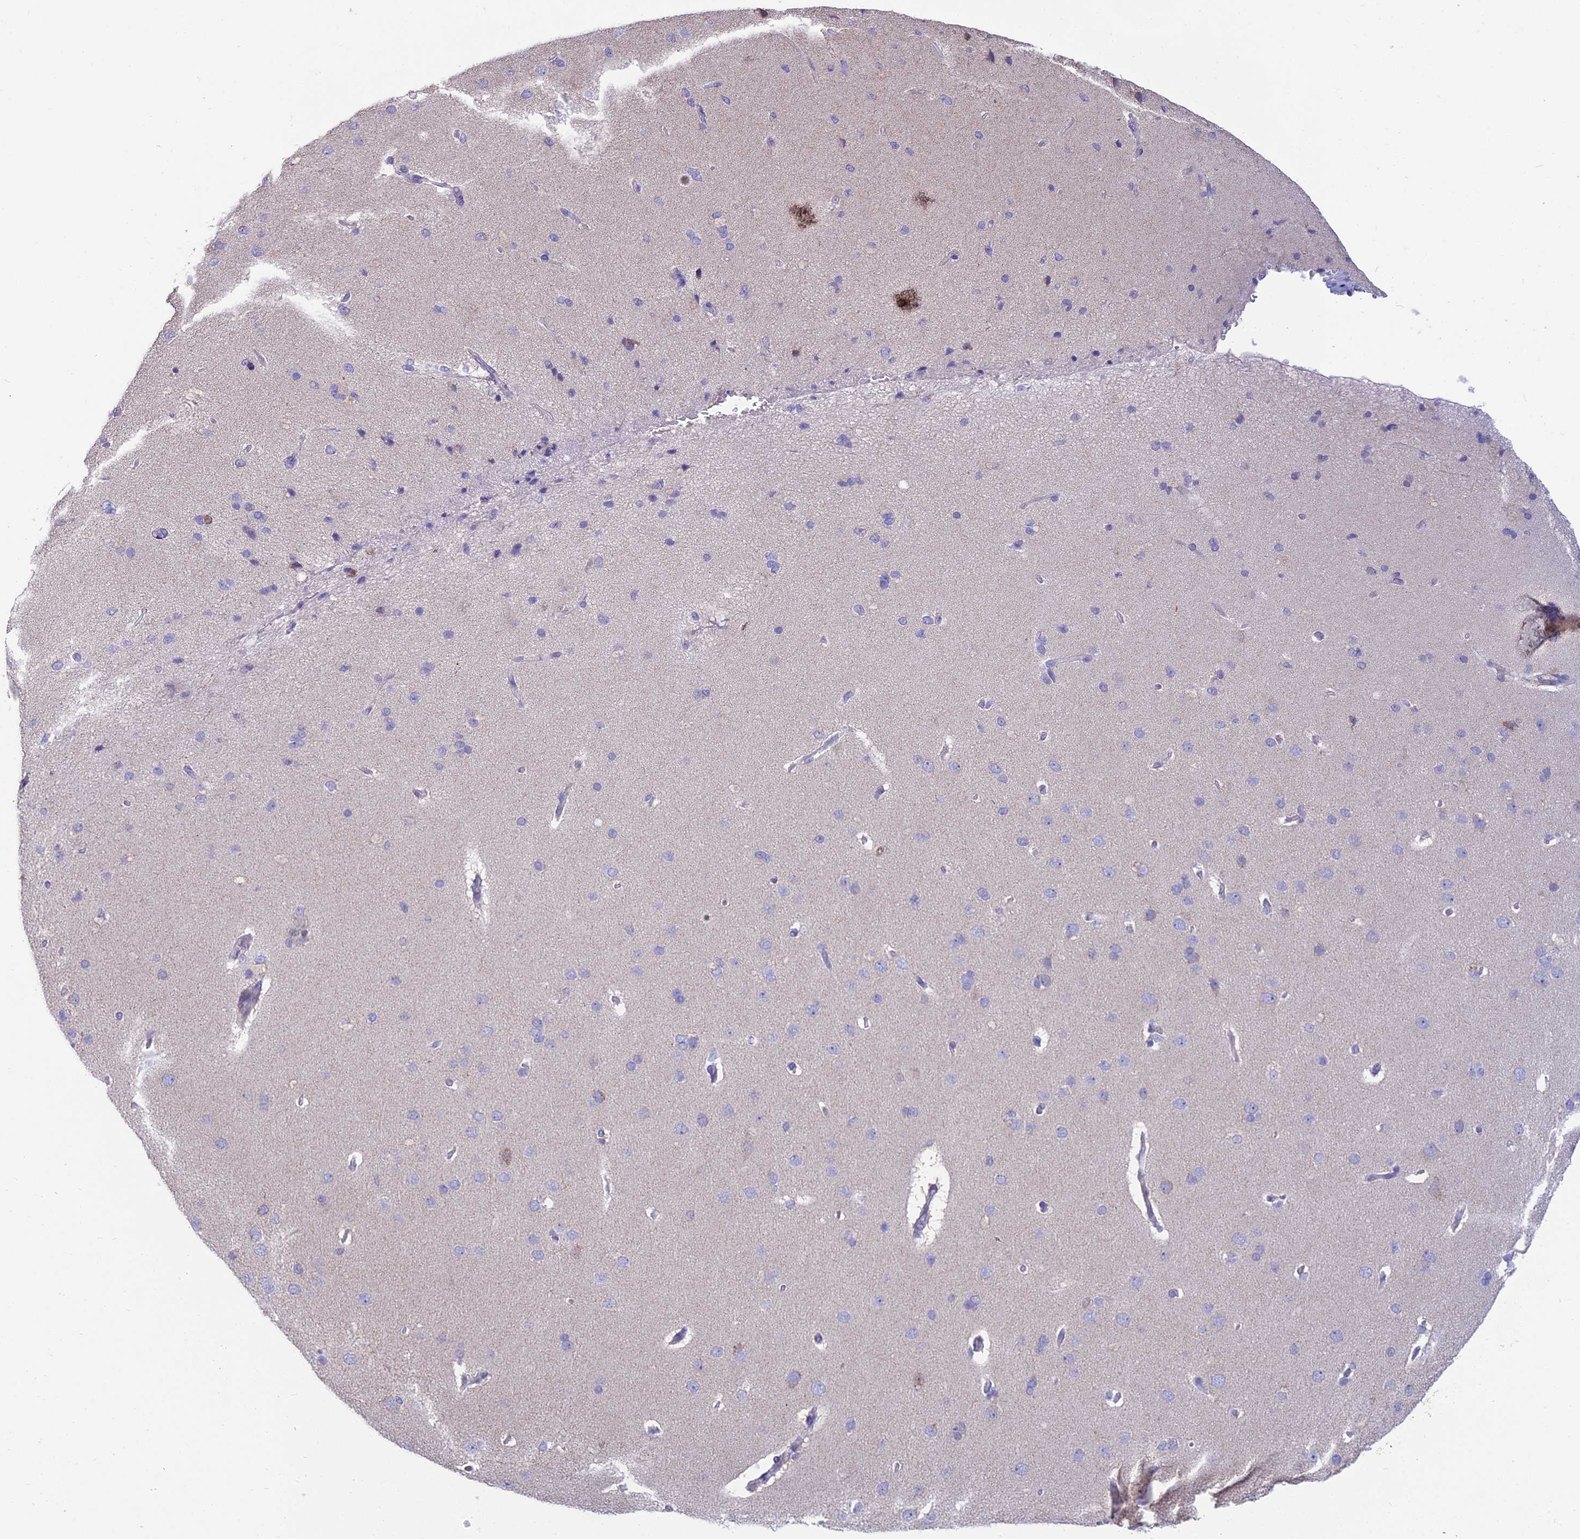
{"staining": {"intensity": "negative", "quantity": "none", "location": "none"}, "tissue": "cerebral cortex", "cell_type": "Endothelial cells", "image_type": "normal", "snomed": [{"axis": "morphology", "description": "Normal tissue, NOS"}, {"axis": "topography", "description": "Cerebral cortex"}], "caption": "DAB (3,3'-diaminobenzidine) immunohistochemical staining of unremarkable human cerebral cortex demonstrates no significant expression in endothelial cells.", "gene": "CFAP206", "patient": {"sex": "male", "age": 62}}